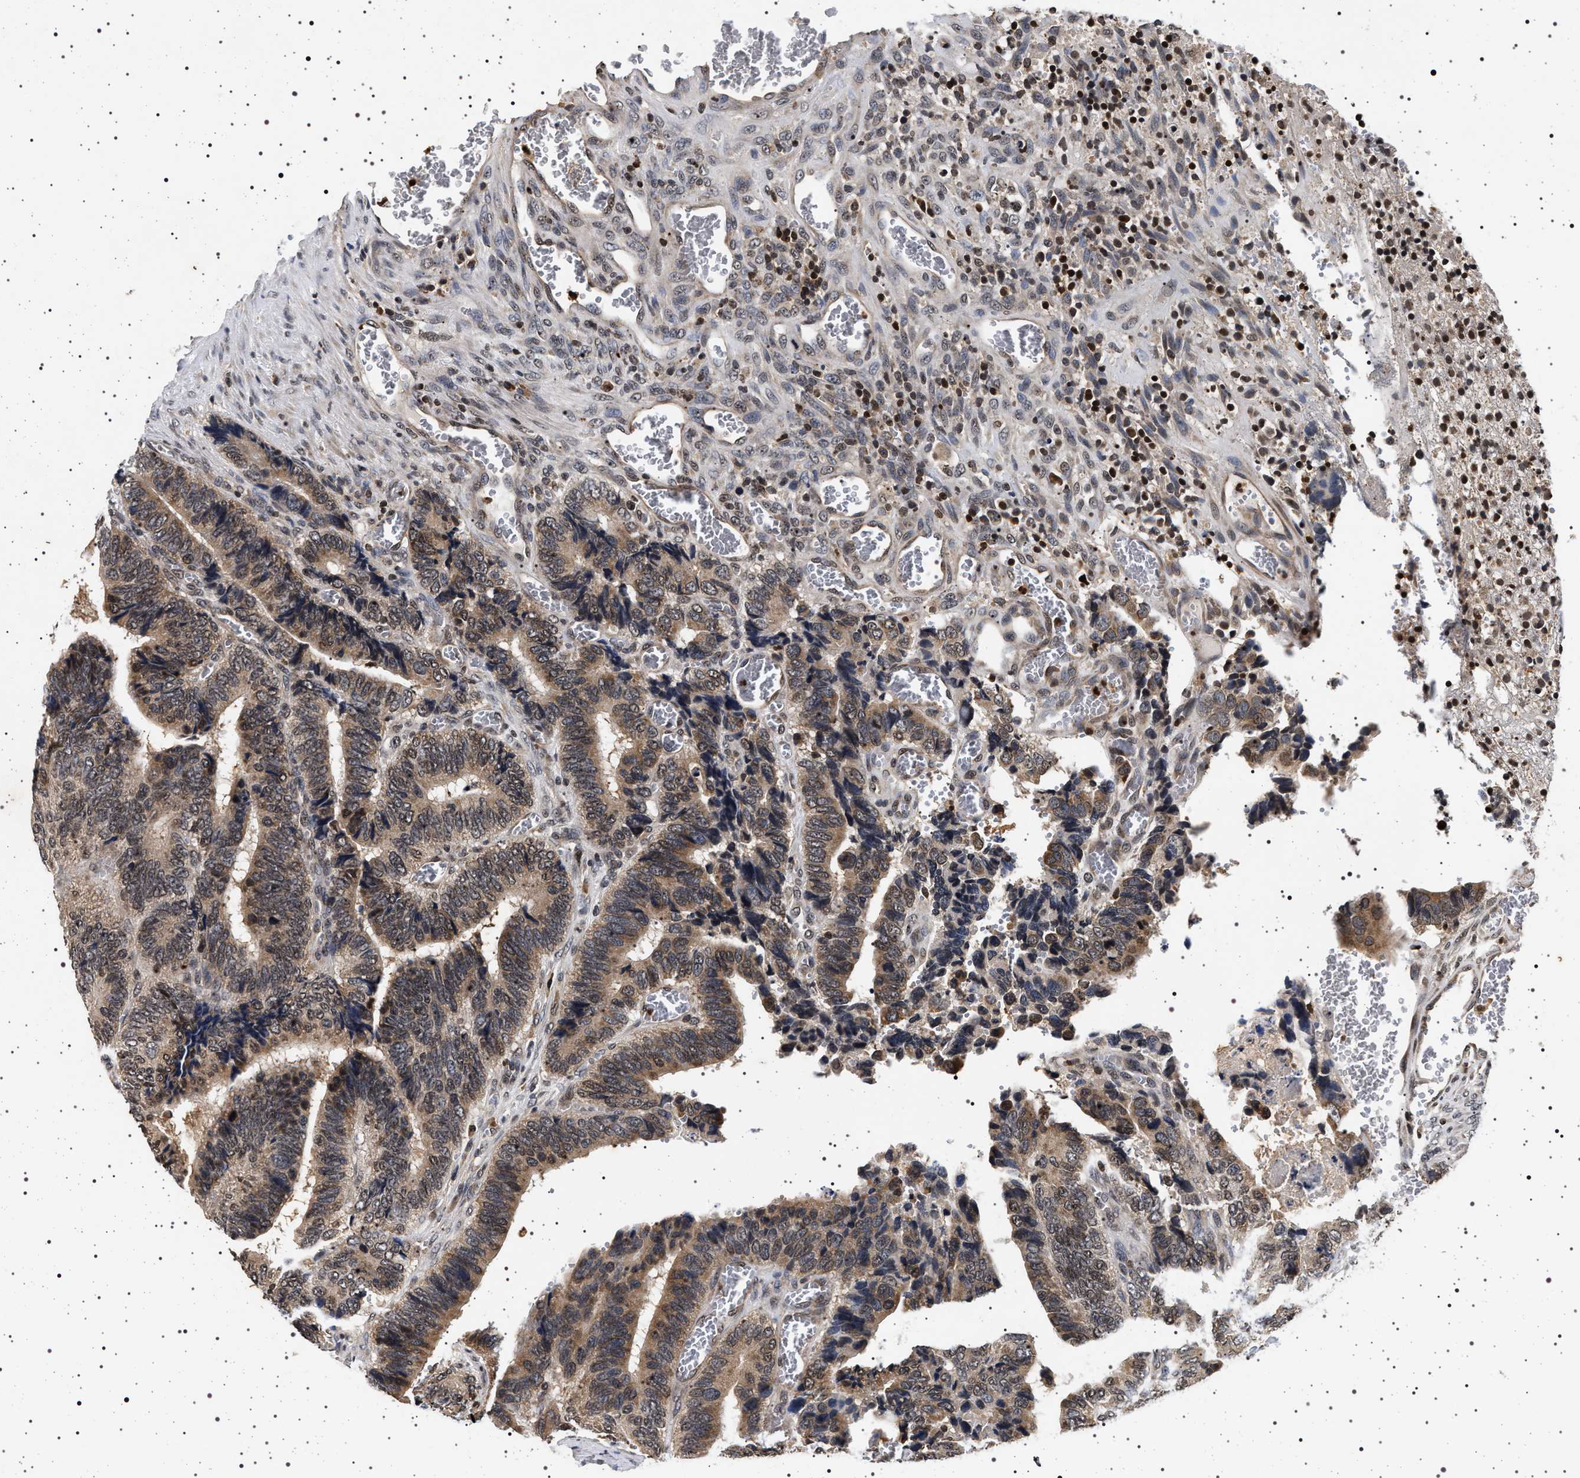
{"staining": {"intensity": "weak", "quantity": ">75%", "location": "cytoplasmic/membranous"}, "tissue": "colorectal cancer", "cell_type": "Tumor cells", "image_type": "cancer", "snomed": [{"axis": "morphology", "description": "Adenocarcinoma, NOS"}, {"axis": "topography", "description": "Colon"}], "caption": "A micrograph of human colorectal adenocarcinoma stained for a protein shows weak cytoplasmic/membranous brown staining in tumor cells.", "gene": "CDKN1B", "patient": {"sex": "male", "age": 72}}